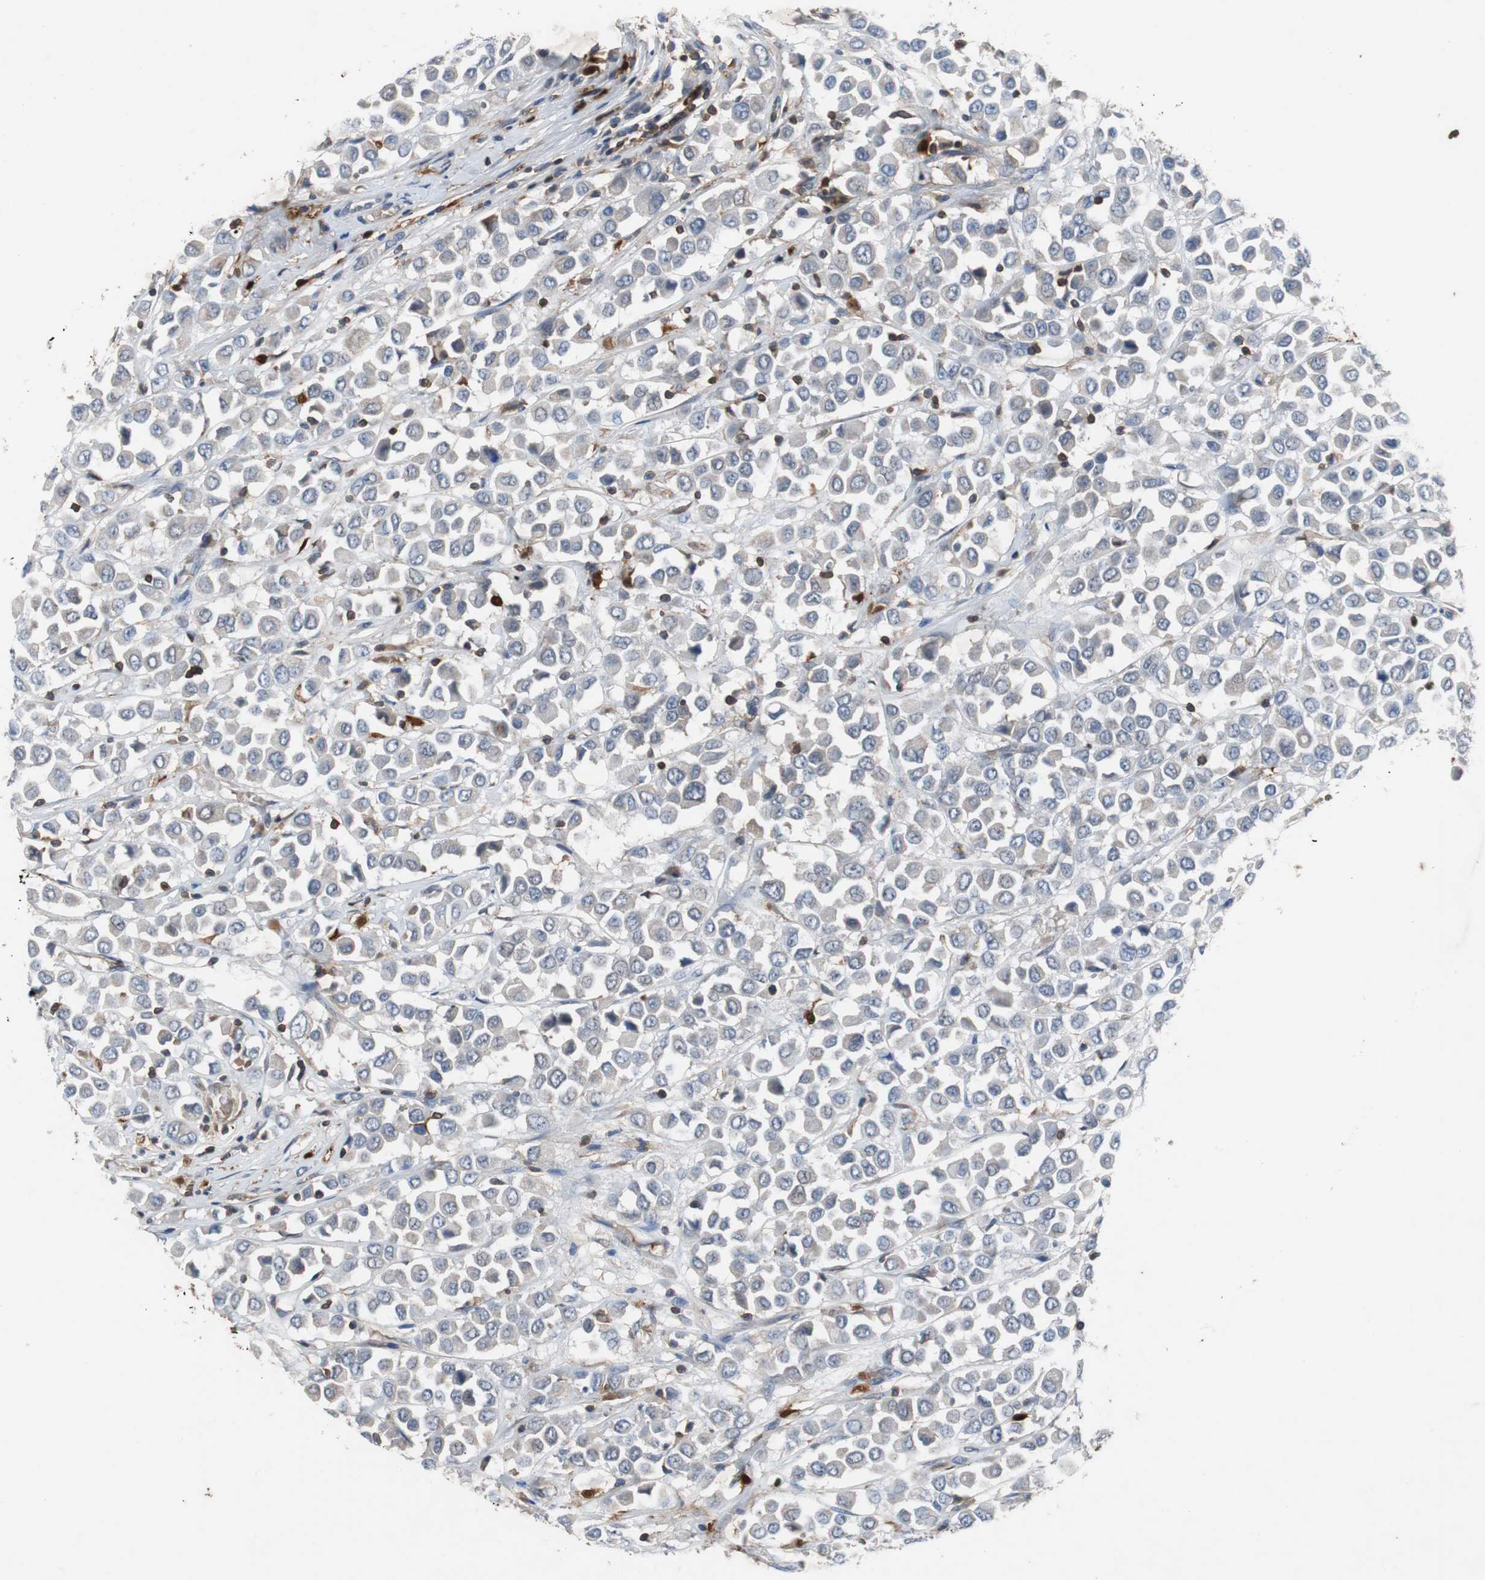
{"staining": {"intensity": "weak", "quantity": "<25%", "location": "cytoplasmic/membranous"}, "tissue": "breast cancer", "cell_type": "Tumor cells", "image_type": "cancer", "snomed": [{"axis": "morphology", "description": "Duct carcinoma"}, {"axis": "topography", "description": "Breast"}], "caption": "Immunohistochemical staining of breast cancer (invasive ductal carcinoma) demonstrates no significant staining in tumor cells.", "gene": "CALB2", "patient": {"sex": "female", "age": 61}}